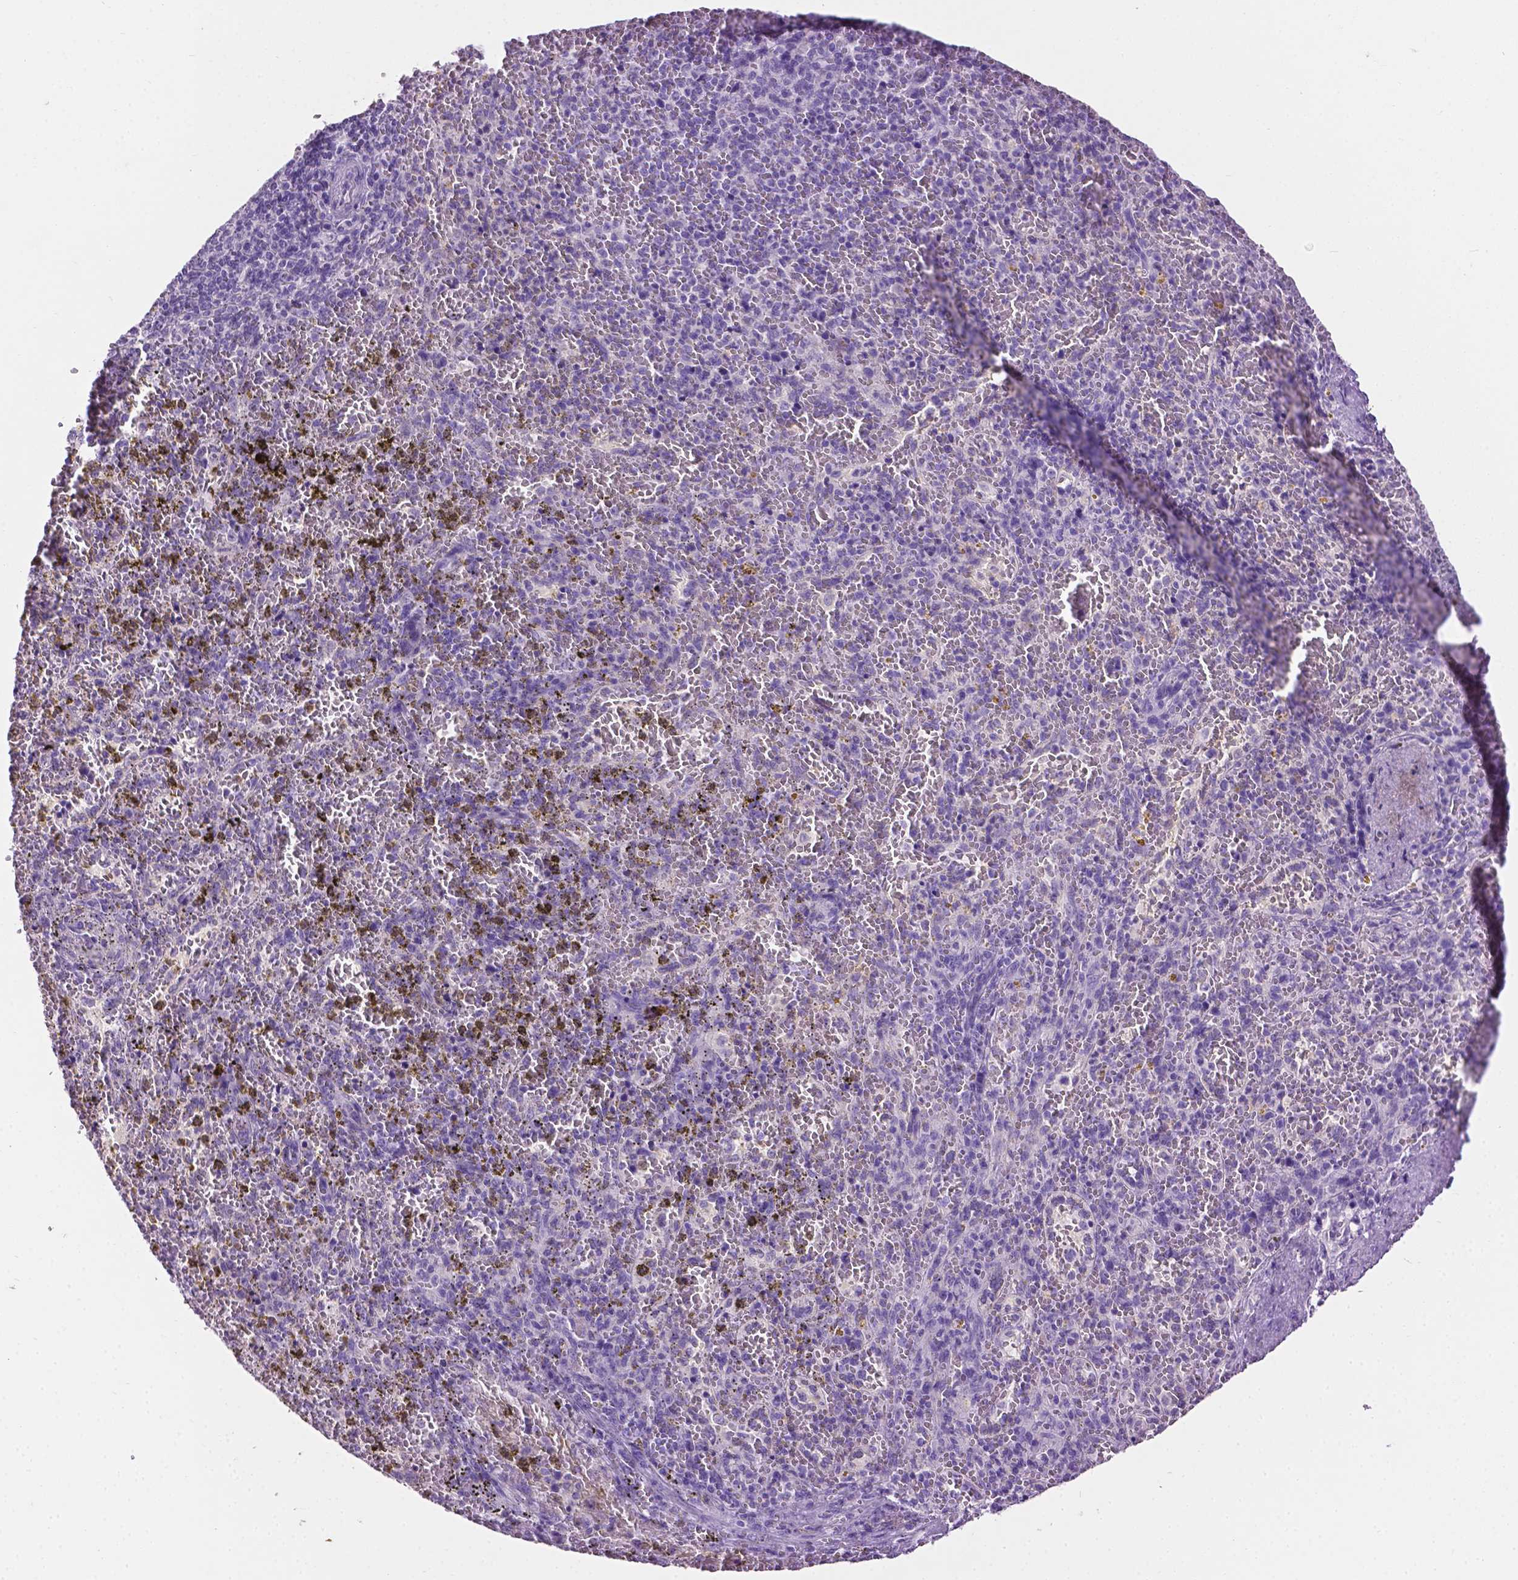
{"staining": {"intensity": "negative", "quantity": "none", "location": "none"}, "tissue": "spleen", "cell_type": "Cells in red pulp", "image_type": "normal", "snomed": [{"axis": "morphology", "description": "Normal tissue, NOS"}, {"axis": "topography", "description": "Spleen"}], "caption": "This photomicrograph is of normal spleen stained with IHC to label a protein in brown with the nuclei are counter-stained blue. There is no staining in cells in red pulp. (DAB immunohistochemistry (IHC), high magnification).", "gene": "TACSTD2", "patient": {"sex": "female", "age": 50}}